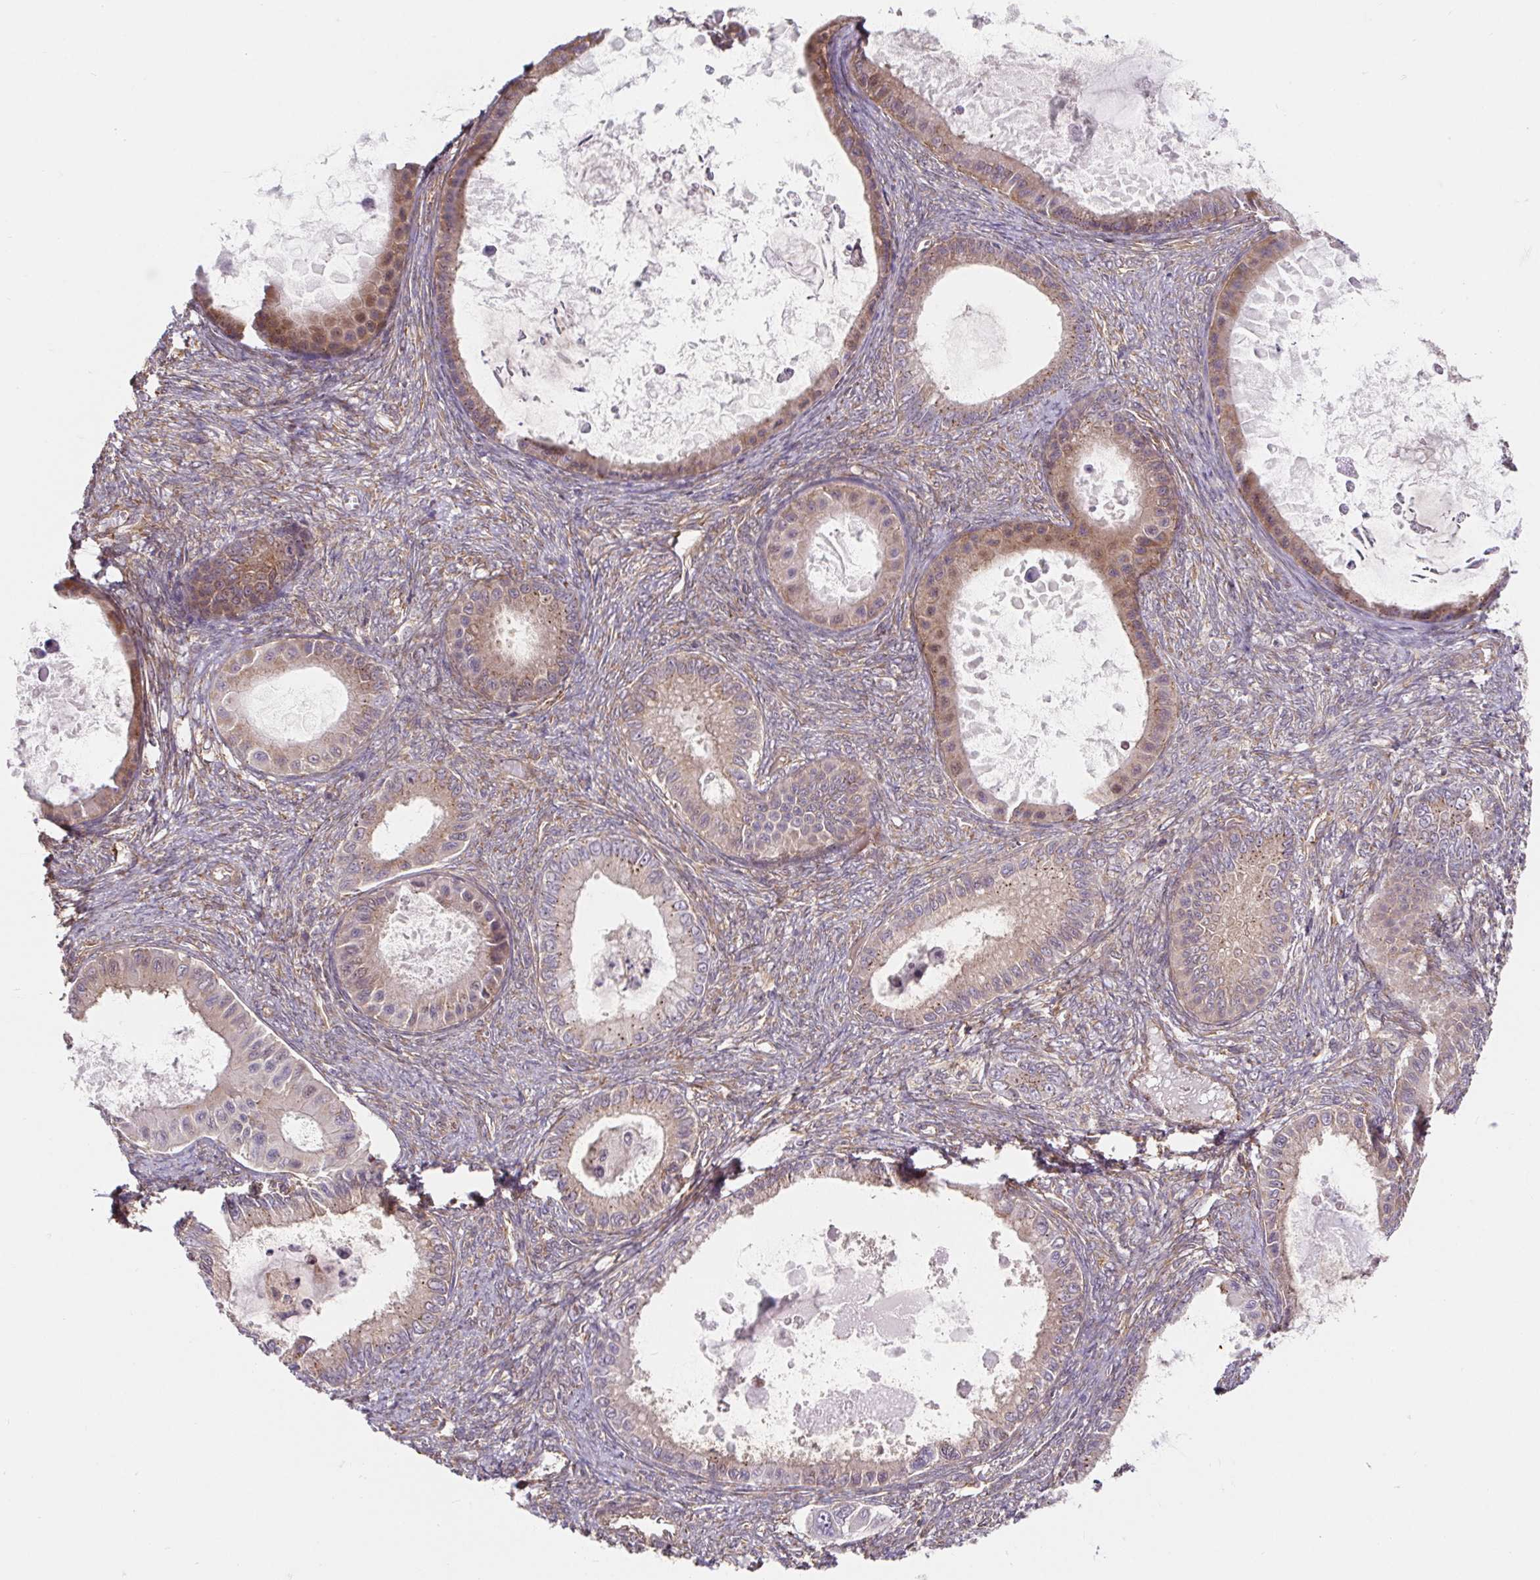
{"staining": {"intensity": "weak", "quantity": "25%-75%", "location": "cytoplasmic/membranous,nuclear"}, "tissue": "ovarian cancer", "cell_type": "Tumor cells", "image_type": "cancer", "snomed": [{"axis": "morphology", "description": "Cystadenocarcinoma, mucinous, NOS"}, {"axis": "topography", "description": "Ovary"}], "caption": "Ovarian cancer stained with DAB (3,3'-diaminobenzidine) immunohistochemistry (IHC) shows low levels of weak cytoplasmic/membranous and nuclear expression in about 25%-75% of tumor cells.", "gene": "LYPD5", "patient": {"sex": "female", "age": 64}}